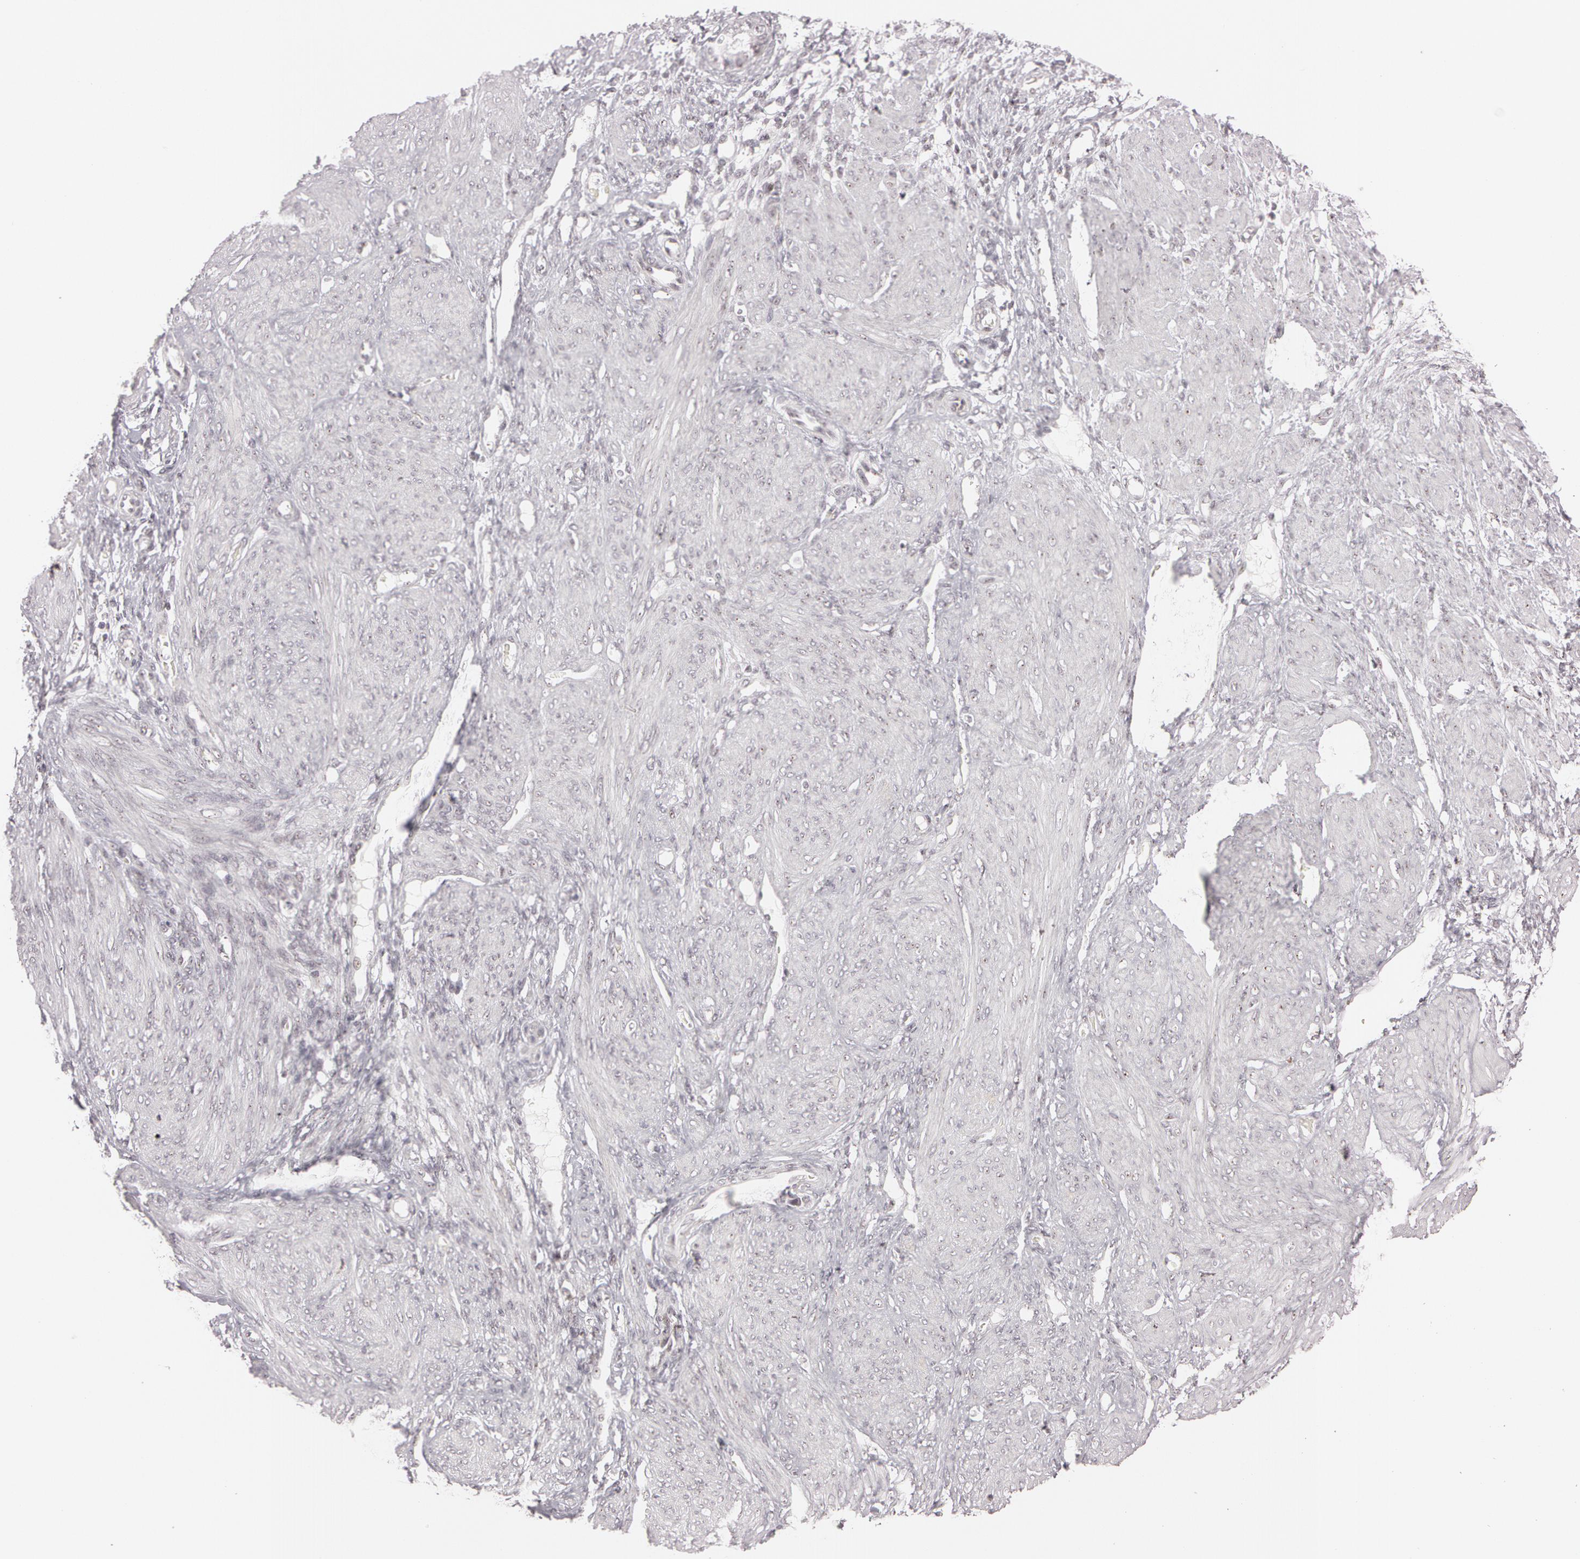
{"staining": {"intensity": "negative", "quantity": "none", "location": "none"}, "tissue": "endometrium", "cell_type": "Cells in endometrial stroma", "image_type": "normal", "snomed": [{"axis": "morphology", "description": "Normal tissue, NOS"}, {"axis": "topography", "description": "Endometrium"}], "caption": "Immunohistochemistry micrograph of benign endometrium: human endometrium stained with DAB (3,3'-diaminobenzidine) reveals no significant protein staining in cells in endometrial stroma. (DAB (3,3'-diaminobenzidine) IHC with hematoxylin counter stain).", "gene": "FBL", "patient": {"sex": "female", "age": 72}}